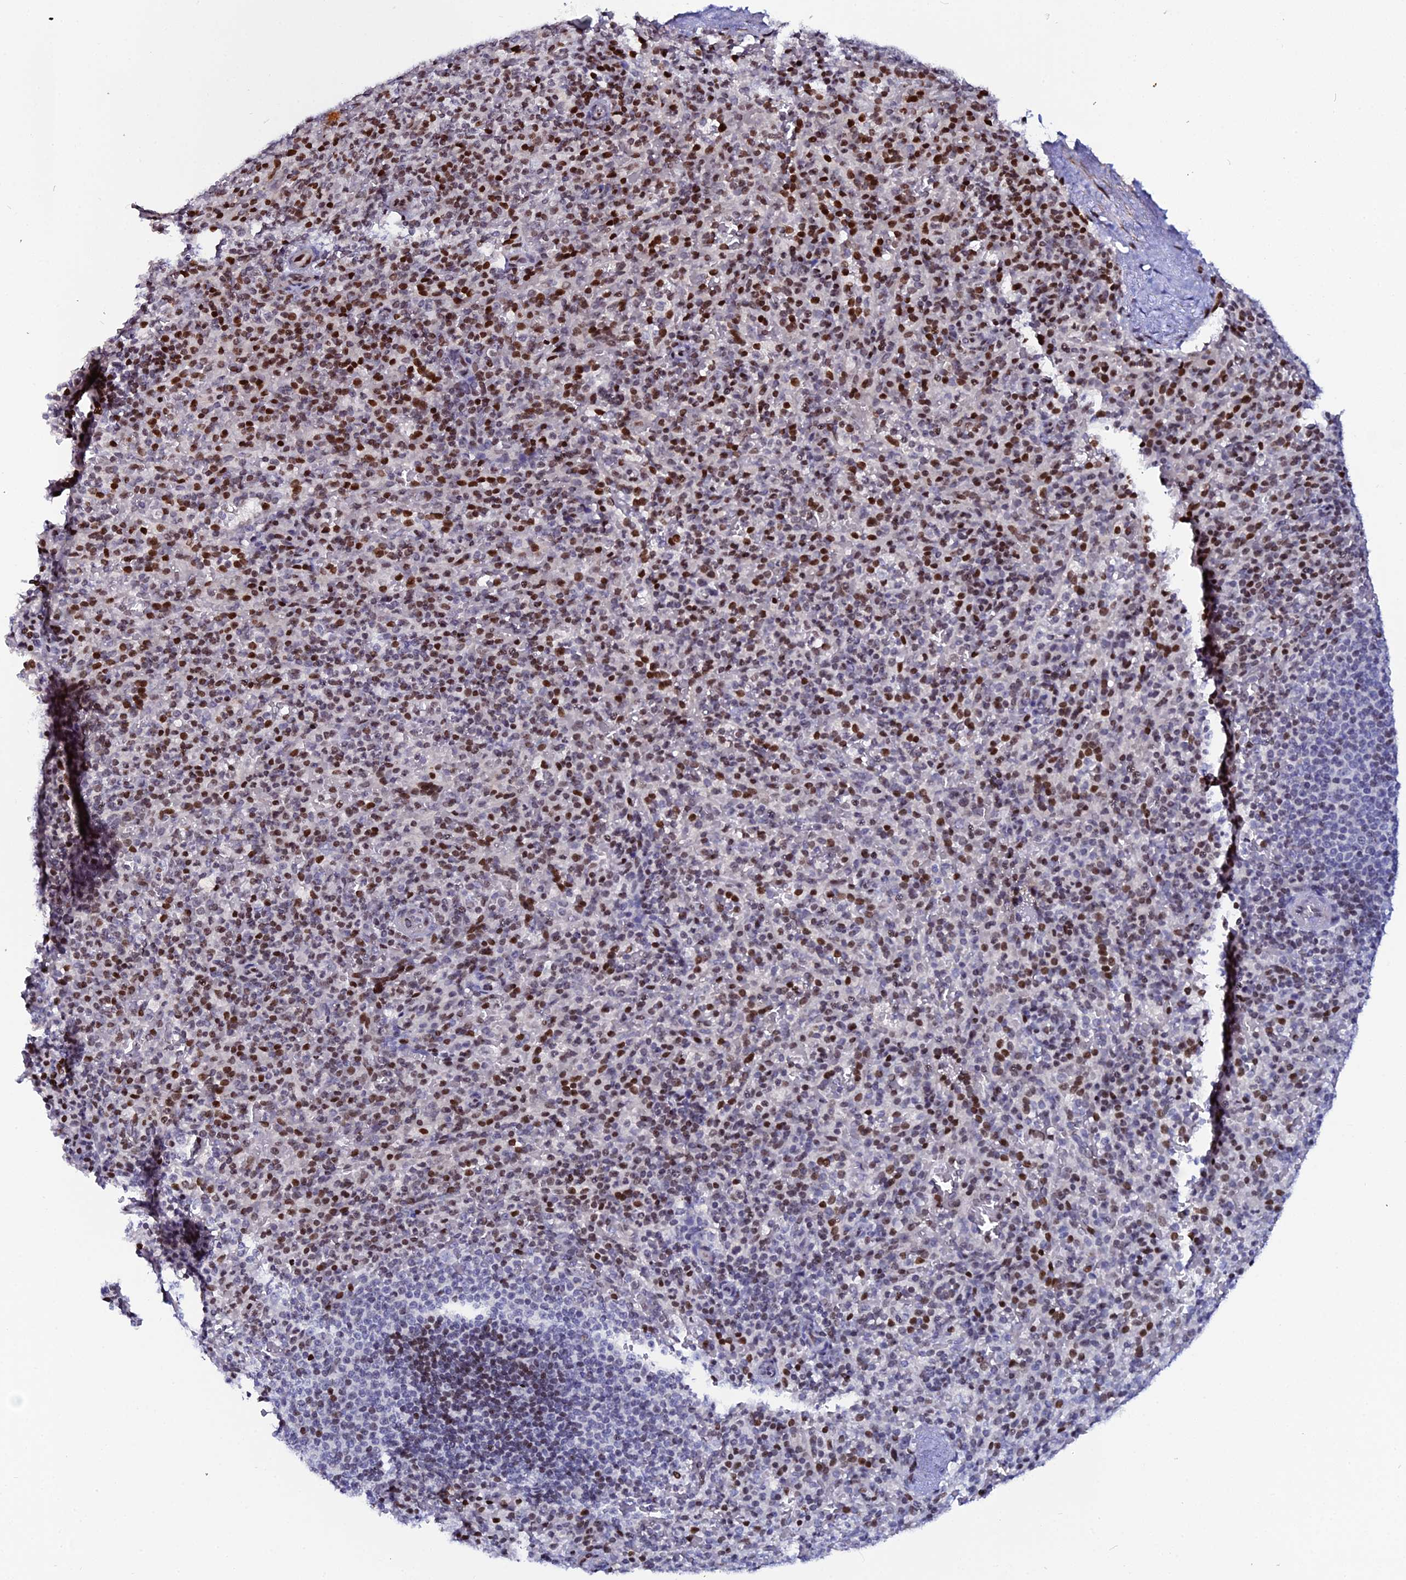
{"staining": {"intensity": "strong", "quantity": "25%-75%", "location": "nuclear"}, "tissue": "spleen", "cell_type": "Cells in red pulp", "image_type": "normal", "snomed": [{"axis": "morphology", "description": "Normal tissue, NOS"}, {"axis": "topography", "description": "Spleen"}], "caption": "The histopathology image displays immunohistochemical staining of benign spleen. There is strong nuclear expression is present in approximately 25%-75% of cells in red pulp. The protein of interest is shown in brown color, while the nuclei are stained blue.", "gene": "MYNN", "patient": {"sex": "female", "age": 21}}